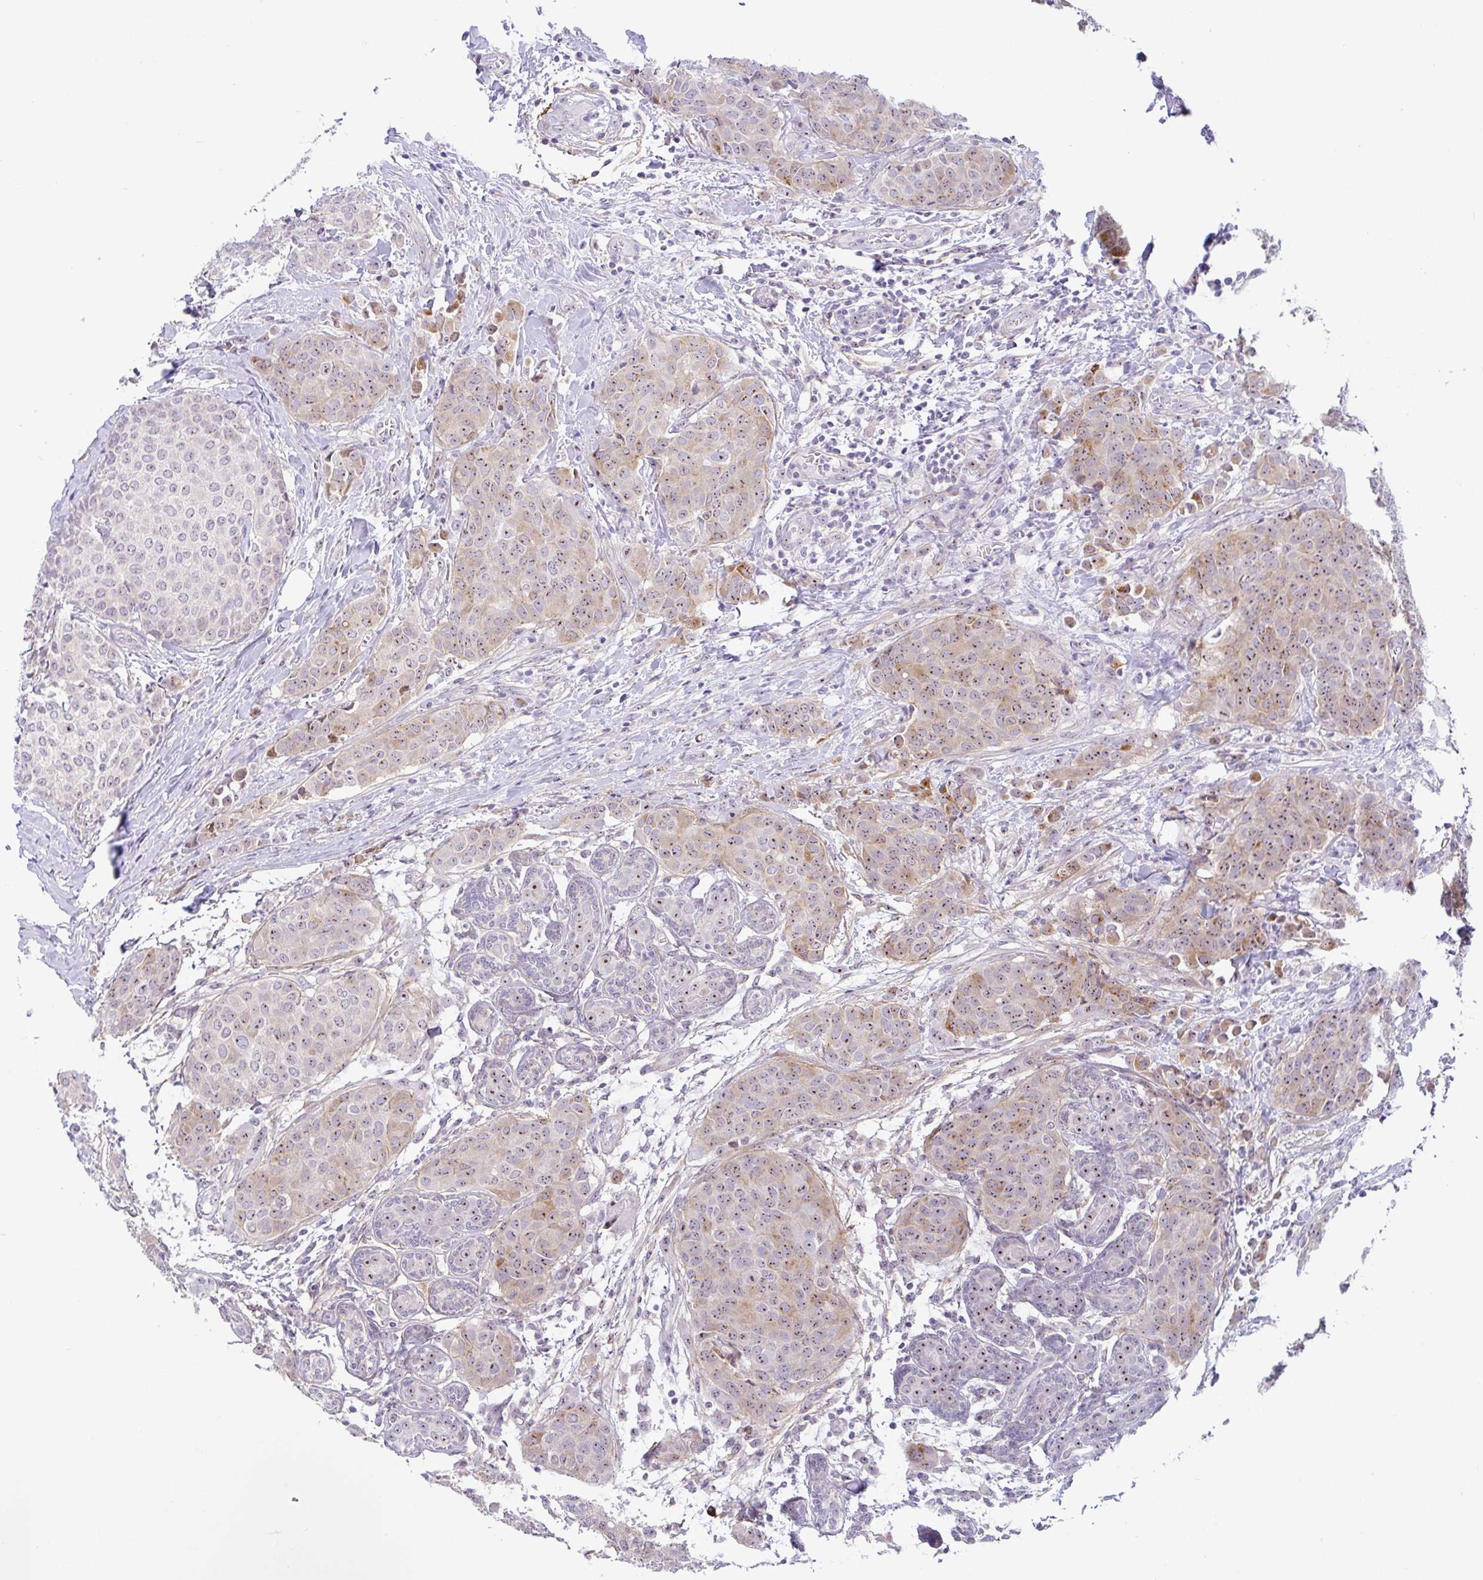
{"staining": {"intensity": "moderate", "quantity": "25%-75%", "location": "cytoplasmic/membranous,nuclear"}, "tissue": "breast cancer", "cell_type": "Tumor cells", "image_type": "cancer", "snomed": [{"axis": "morphology", "description": "Duct carcinoma"}, {"axis": "topography", "description": "Breast"}], "caption": "There is medium levels of moderate cytoplasmic/membranous and nuclear staining in tumor cells of intraductal carcinoma (breast), as demonstrated by immunohistochemical staining (brown color).", "gene": "MXRA8", "patient": {"sex": "female", "age": 47}}